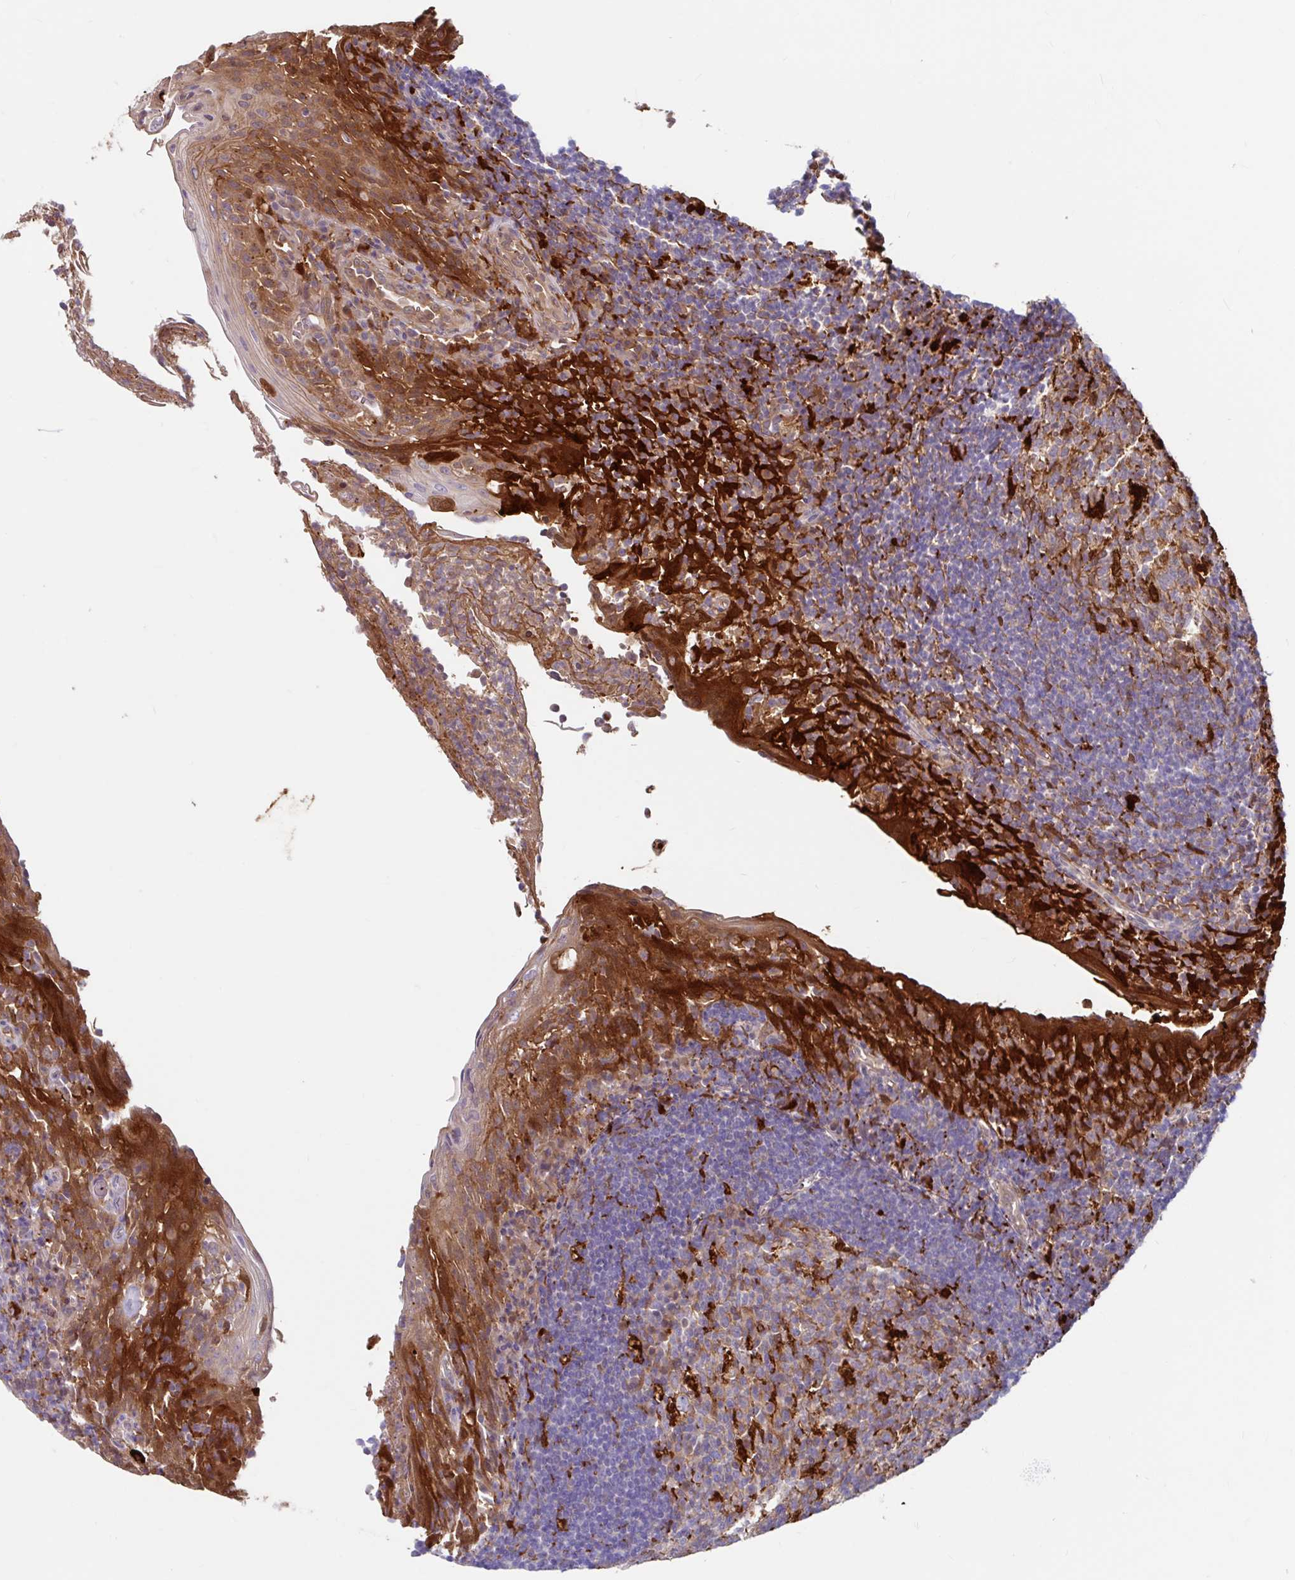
{"staining": {"intensity": "strong", "quantity": "<25%", "location": "cytoplasmic/membranous"}, "tissue": "tonsil", "cell_type": "Germinal center cells", "image_type": "normal", "snomed": [{"axis": "morphology", "description": "Normal tissue, NOS"}, {"axis": "topography", "description": "Tonsil"}], "caption": "Protein staining by immunohistochemistry (IHC) reveals strong cytoplasmic/membranous staining in about <25% of germinal center cells in unremarkable tonsil. Using DAB (3,3'-diaminobenzidine) (brown) and hematoxylin (blue) stains, captured at high magnification using brightfield microscopy.", "gene": "BLVRA", "patient": {"sex": "female", "age": 10}}